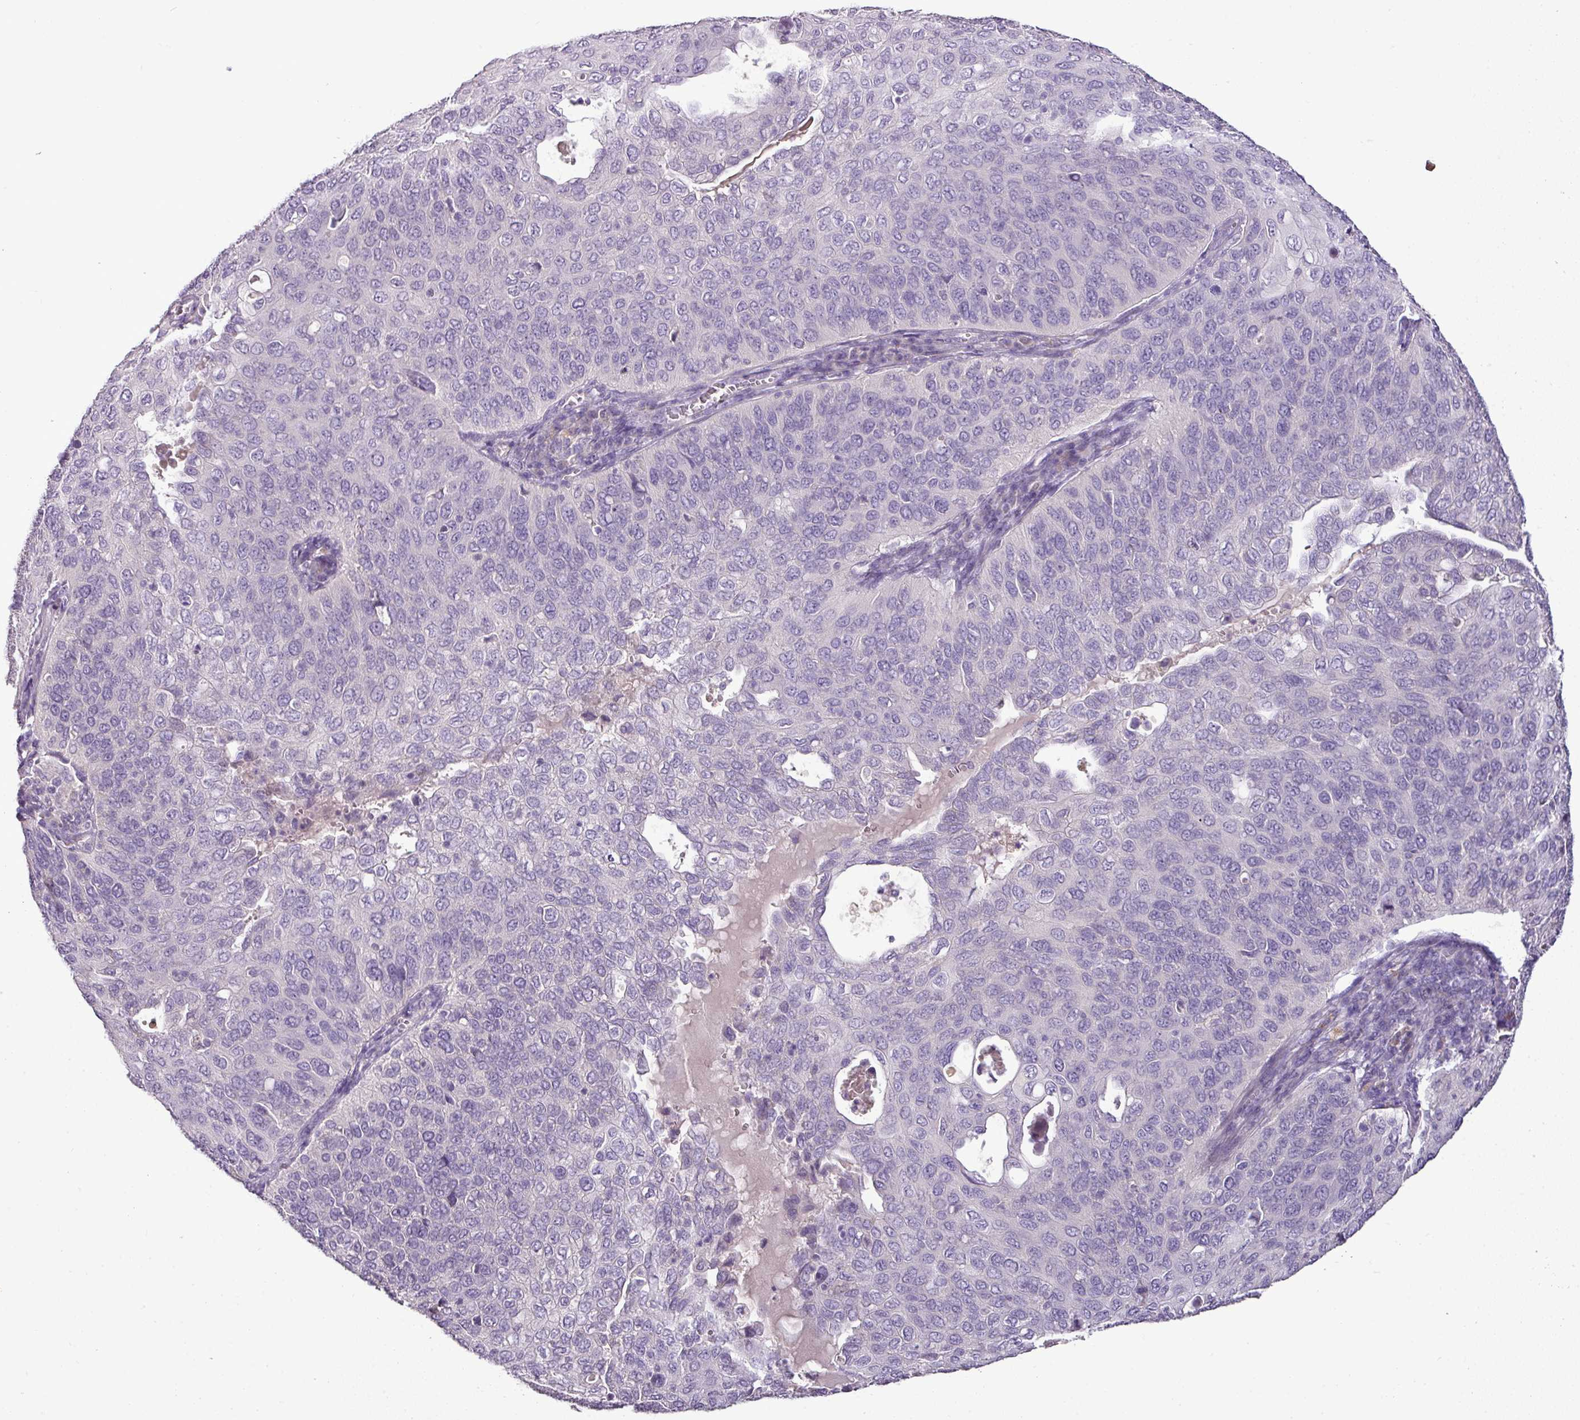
{"staining": {"intensity": "negative", "quantity": "none", "location": "none"}, "tissue": "cervical cancer", "cell_type": "Tumor cells", "image_type": "cancer", "snomed": [{"axis": "morphology", "description": "Squamous cell carcinoma, NOS"}, {"axis": "topography", "description": "Cervix"}], "caption": "Tumor cells show no significant protein positivity in cervical cancer (squamous cell carcinoma). Nuclei are stained in blue.", "gene": "BRINP2", "patient": {"sex": "female", "age": 36}}